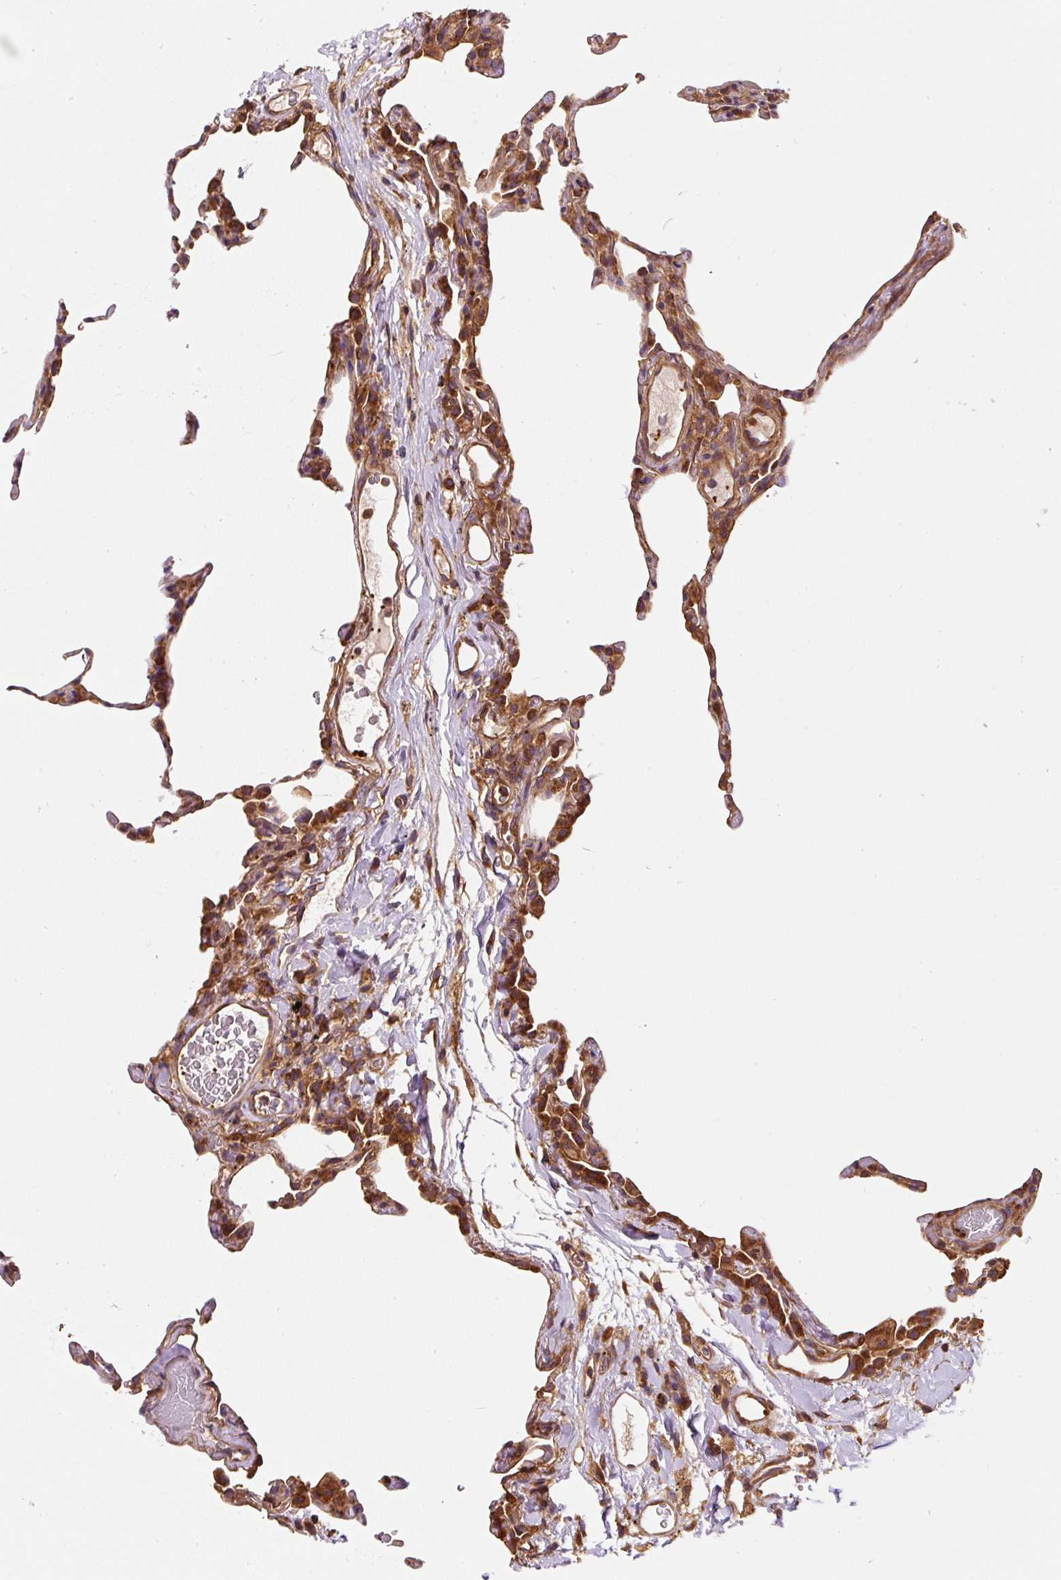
{"staining": {"intensity": "strong", "quantity": "25%-75%", "location": "cytoplasmic/membranous"}, "tissue": "lung", "cell_type": "Alveolar cells", "image_type": "normal", "snomed": [{"axis": "morphology", "description": "Normal tissue, NOS"}, {"axis": "topography", "description": "Lung"}], "caption": "A high amount of strong cytoplasmic/membranous staining is identified in approximately 25%-75% of alveolar cells in normal lung. (DAB IHC with brightfield microscopy, high magnification).", "gene": "EIF2S2", "patient": {"sex": "female", "age": 57}}